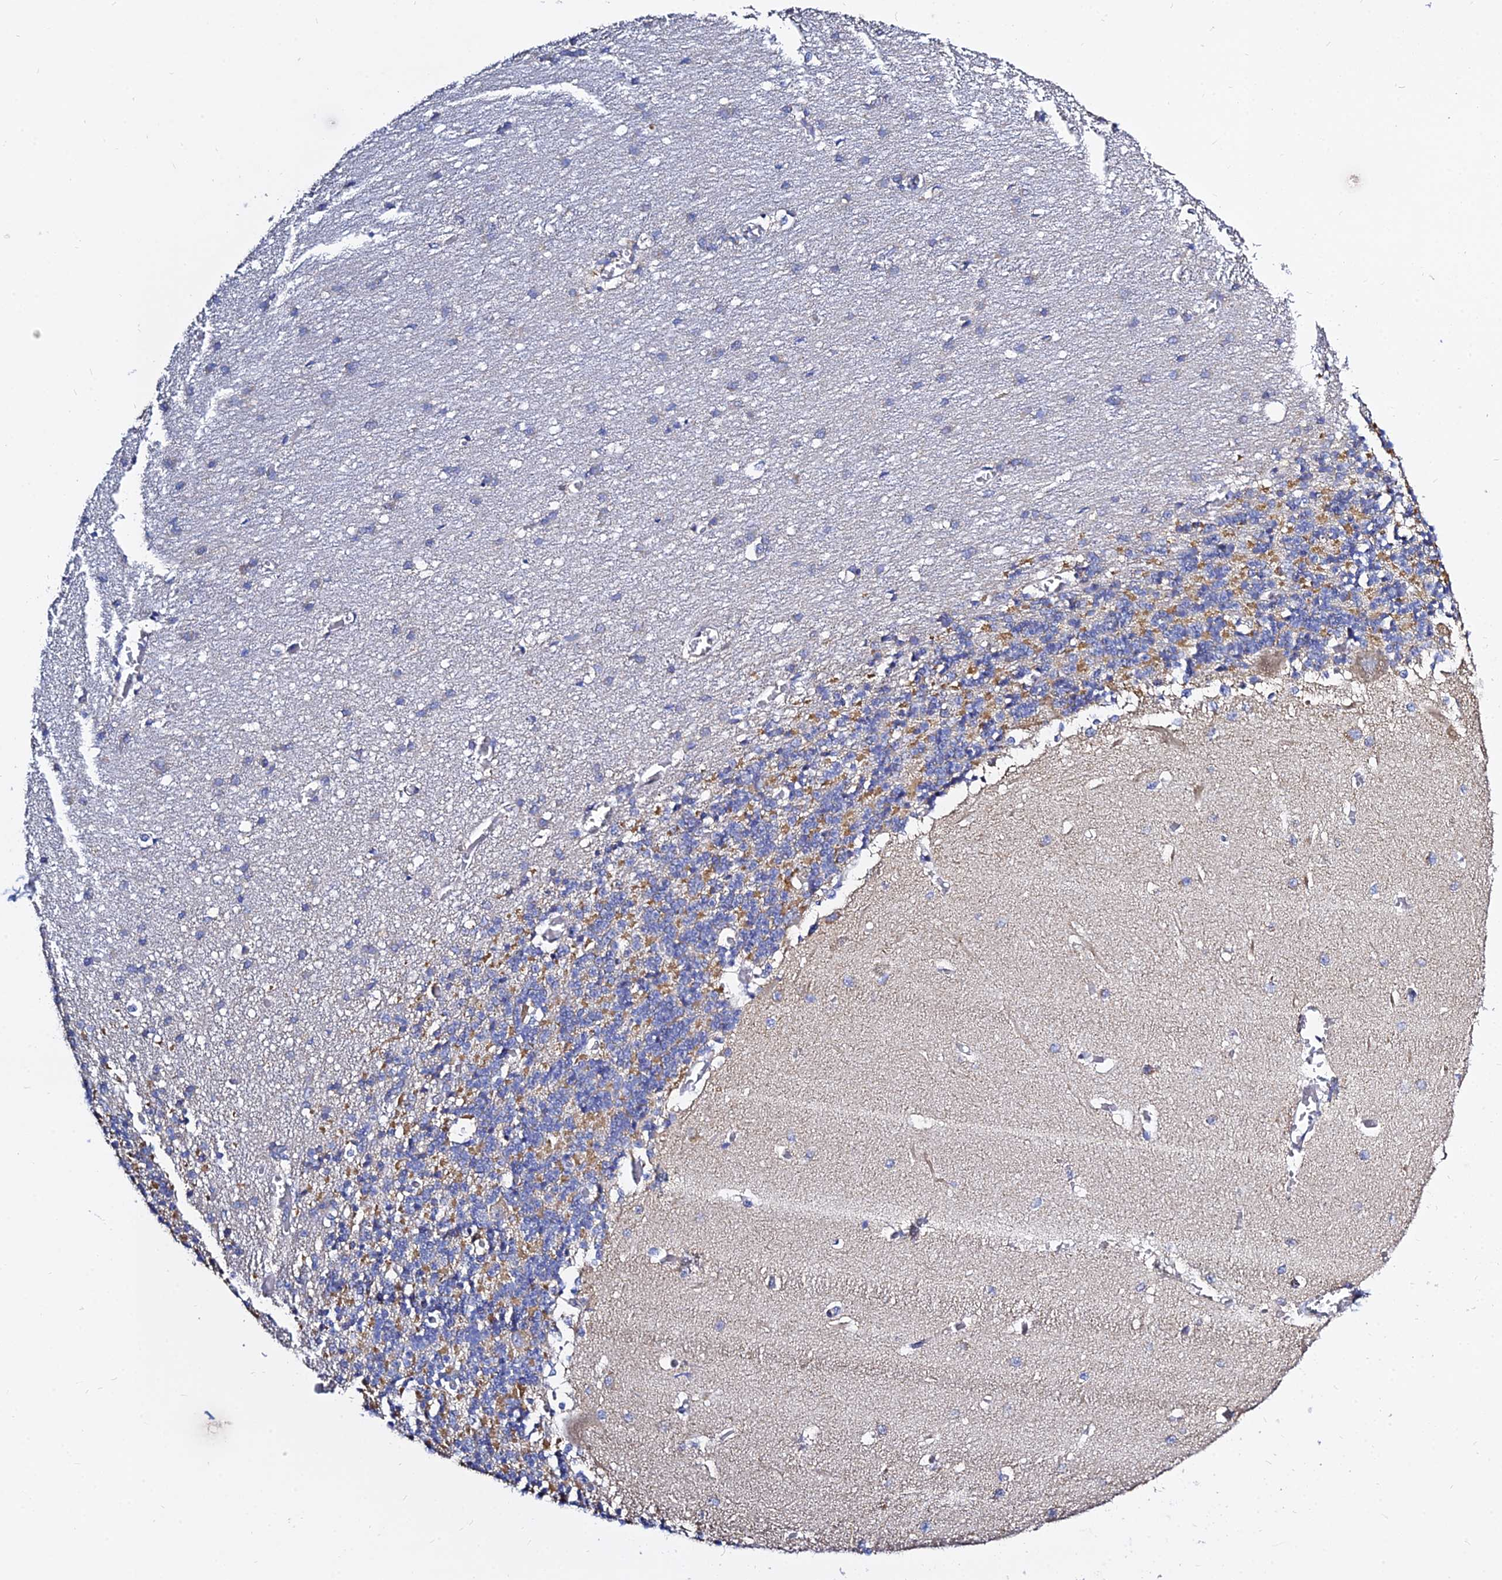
{"staining": {"intensity": "moderate", "quantity": "25%-75%", "location": "cytoplasmic/membranous"}, "tissue": "cerebellum", "cell_type": "Cells in granular layer", "image_type": "normal", "snomed": [{"axis": "morphology", "description": "Normal tissue, NOS"}, {"axis": "topography", "description": "Cerebellum"}], "caption": "Immunohistochemistry (IHC) staining of normal cerebellum, which shows medium levels of moderate cytoplasmic/membranous staining in approximately 25%-75% of cells in granular layer indicating moderate cytoplasmic/membranous protein expression. The staining was performed using DAB (brown) for protein detection and nuclei were counterstained in hematoxylin (blue).", "gene": "TYW5", "patient": {"sex": "male", "age": 37}}